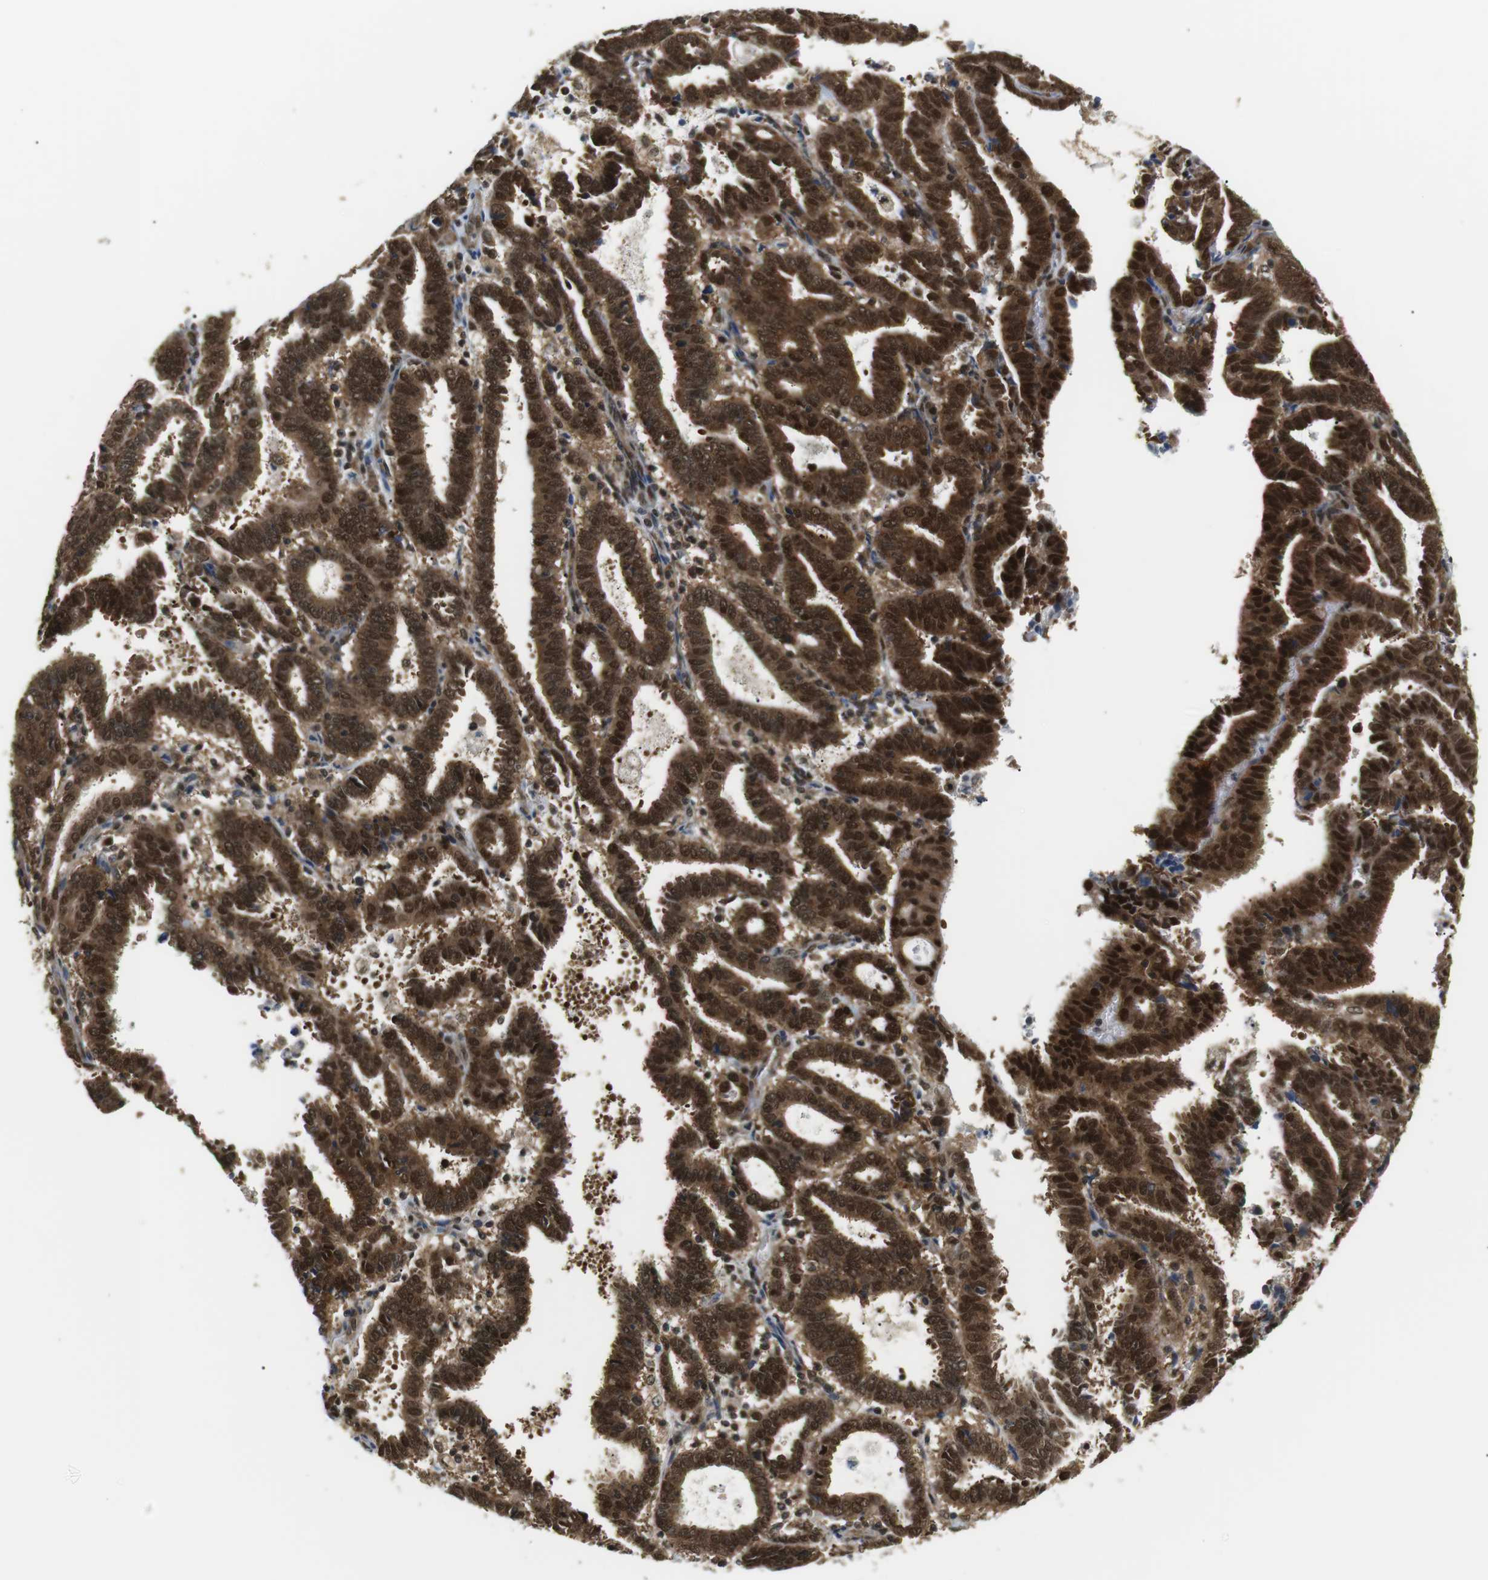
{"staining": {"intensity": "strong", "quantity": ">75%", "location": "cytoplasmic/membranous,nuclear"}, "tissue": "endometrial cancer", "cell_type": "Tumor cells", "image_type": "cancer", "snomed": [{"axis": "morphology", "description": "Adenocarcinoma, NOS"}, {"axis": "topography", "description": "Uterus"}], "caption": "This is a micrograph of IHC staining of adenocarcinoma (endometrial), which shows strong staining in the cytoplasmic/membranous and nuclear of tumor cells.", "gene": "CSNK2B", "patient": {"sex": "female", "age": 83}}